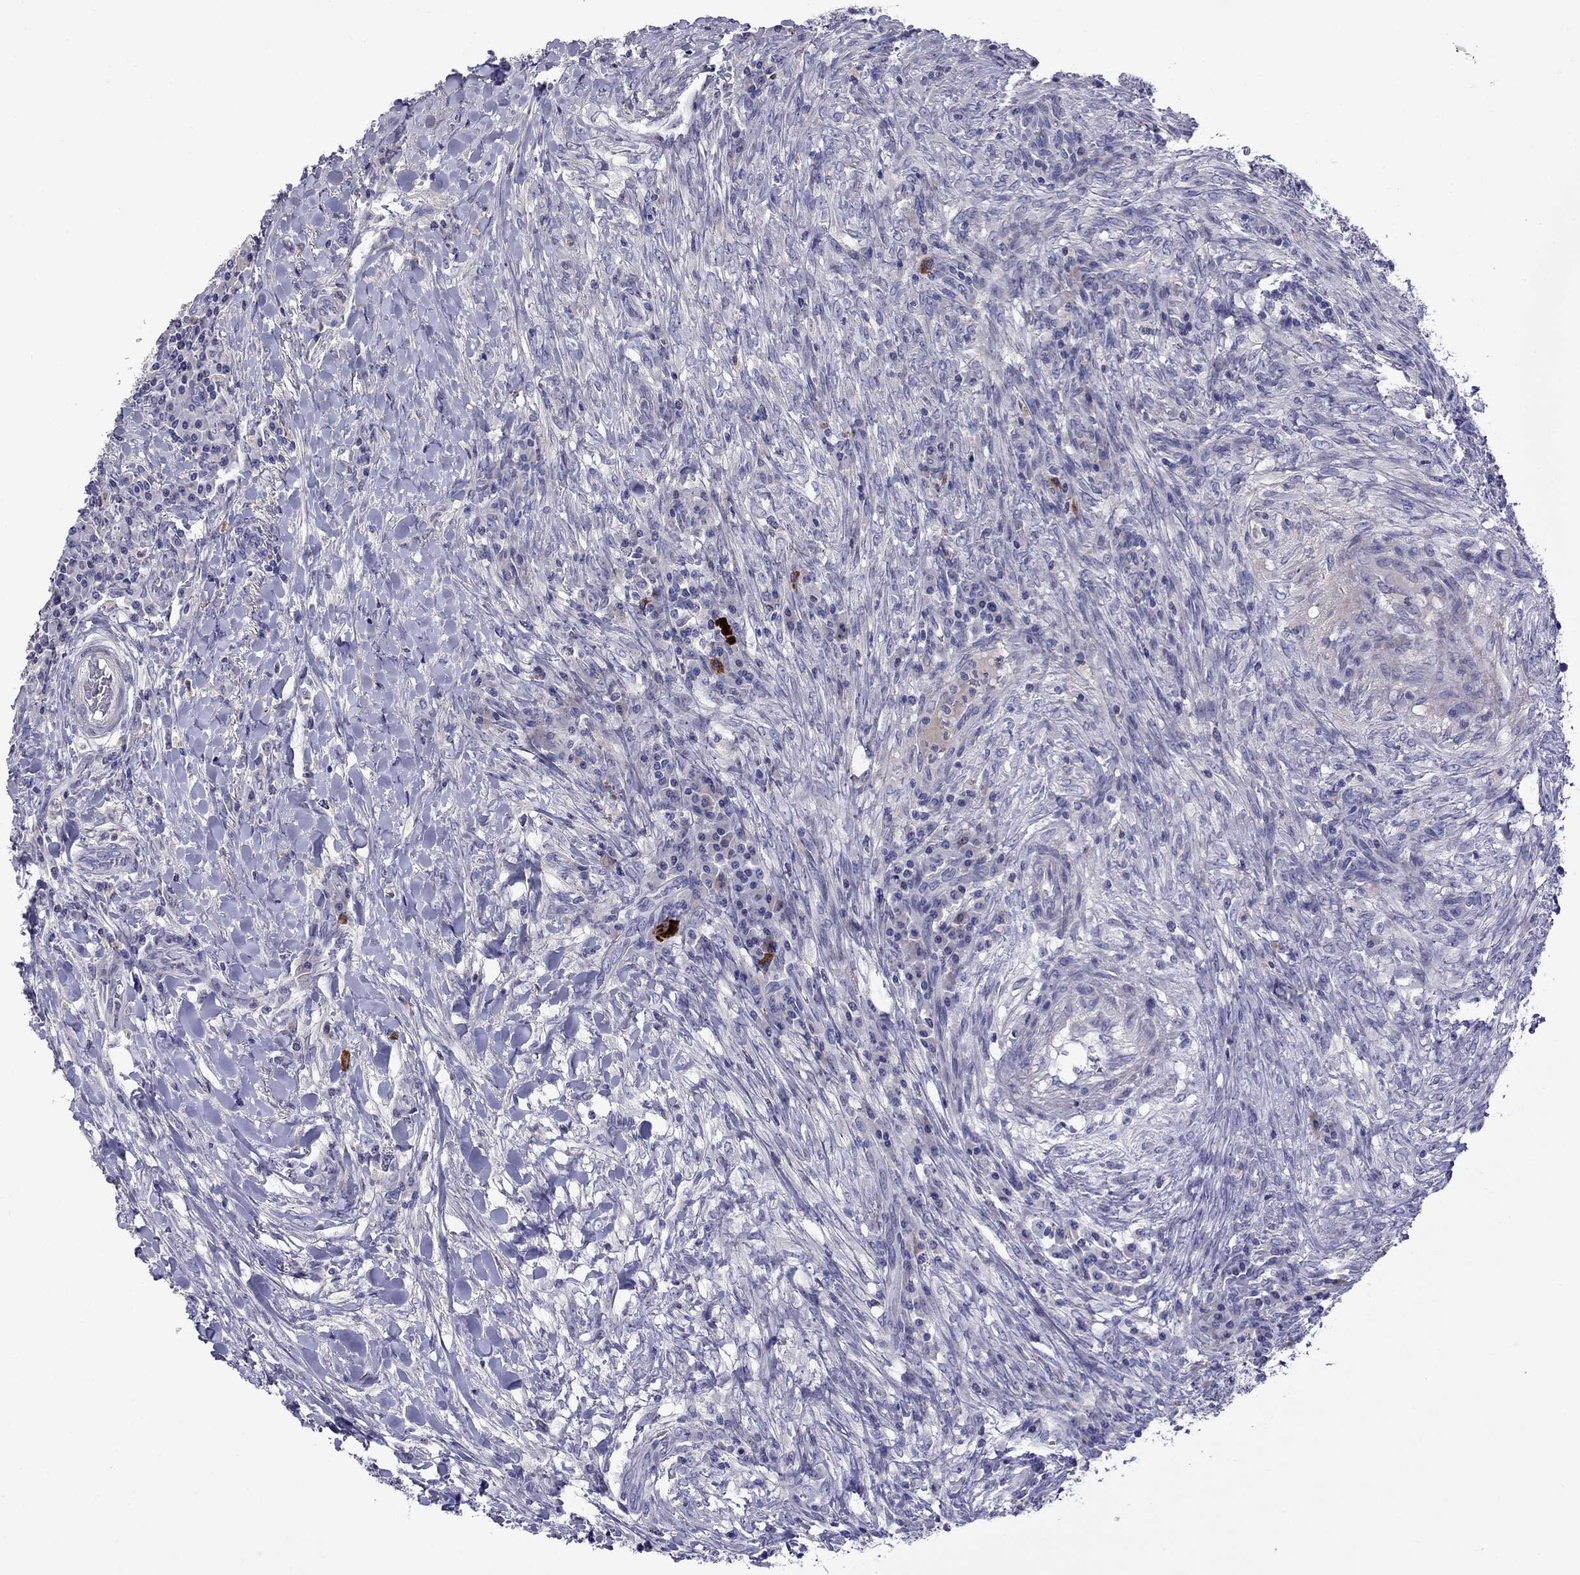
{"staining": {"intensity": "negative", "quantity": "none", "location": "none"}, "tissue": "colorectal cancer", "cell_type": "Tumor cells", "image_type": "cancer", "snomed": [{"axis": "morphology", "description": "Adenocarcinoma, NOS"}, {"axis": "topography", "description": "Colon"}], "caption": "Colorectal cancer stained for a protein using immunohistochemistry (IHC) demonstrates no positivity tumor cells.", "gene": "STAR", "patient": {"sex": "male", "age": 53}}